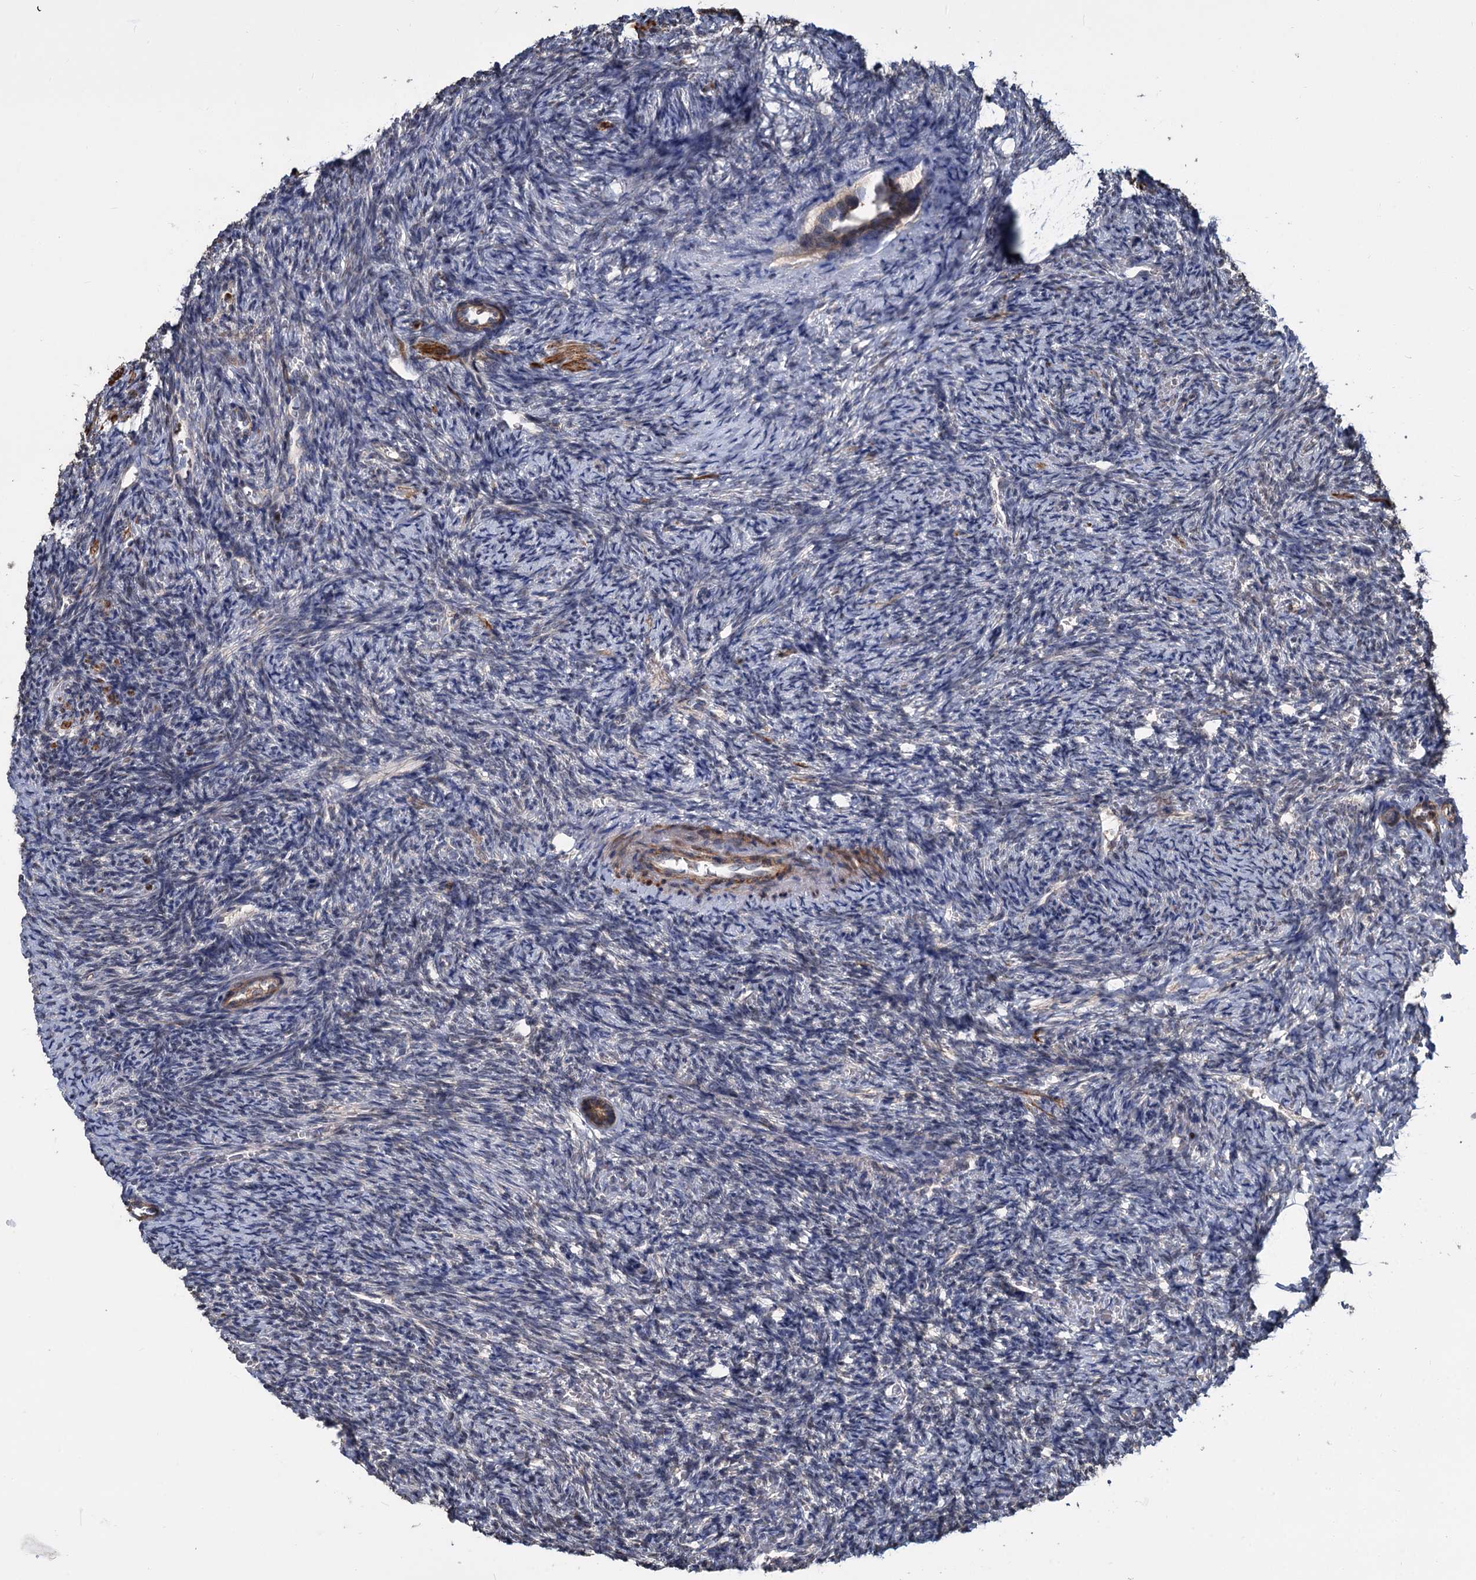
{"staining": {"intensity": "negative", "quantity": "none", "location": "none"}, "tissue": "ovary", "cell_type": "Ovarian stroma cells", "image_type": "normal", "snomed": [{"axis": "morphology", "description": "Normal tissue, NOS"}, {"axis": "topography", "description": "Ovary"}], "caption": "A high-resolution image shows immunohistochemistry (IHC) staining of normal ovary, which shows no significant expression in ovarian stroma cells. (DAB (3,3'-diaminobenzidine) immunohistochemistry (IHC) visualized using brightfield microscopy, high magnification).", "gene": "ALKBH7", "patient": {"sex": "female", "age": 41}}